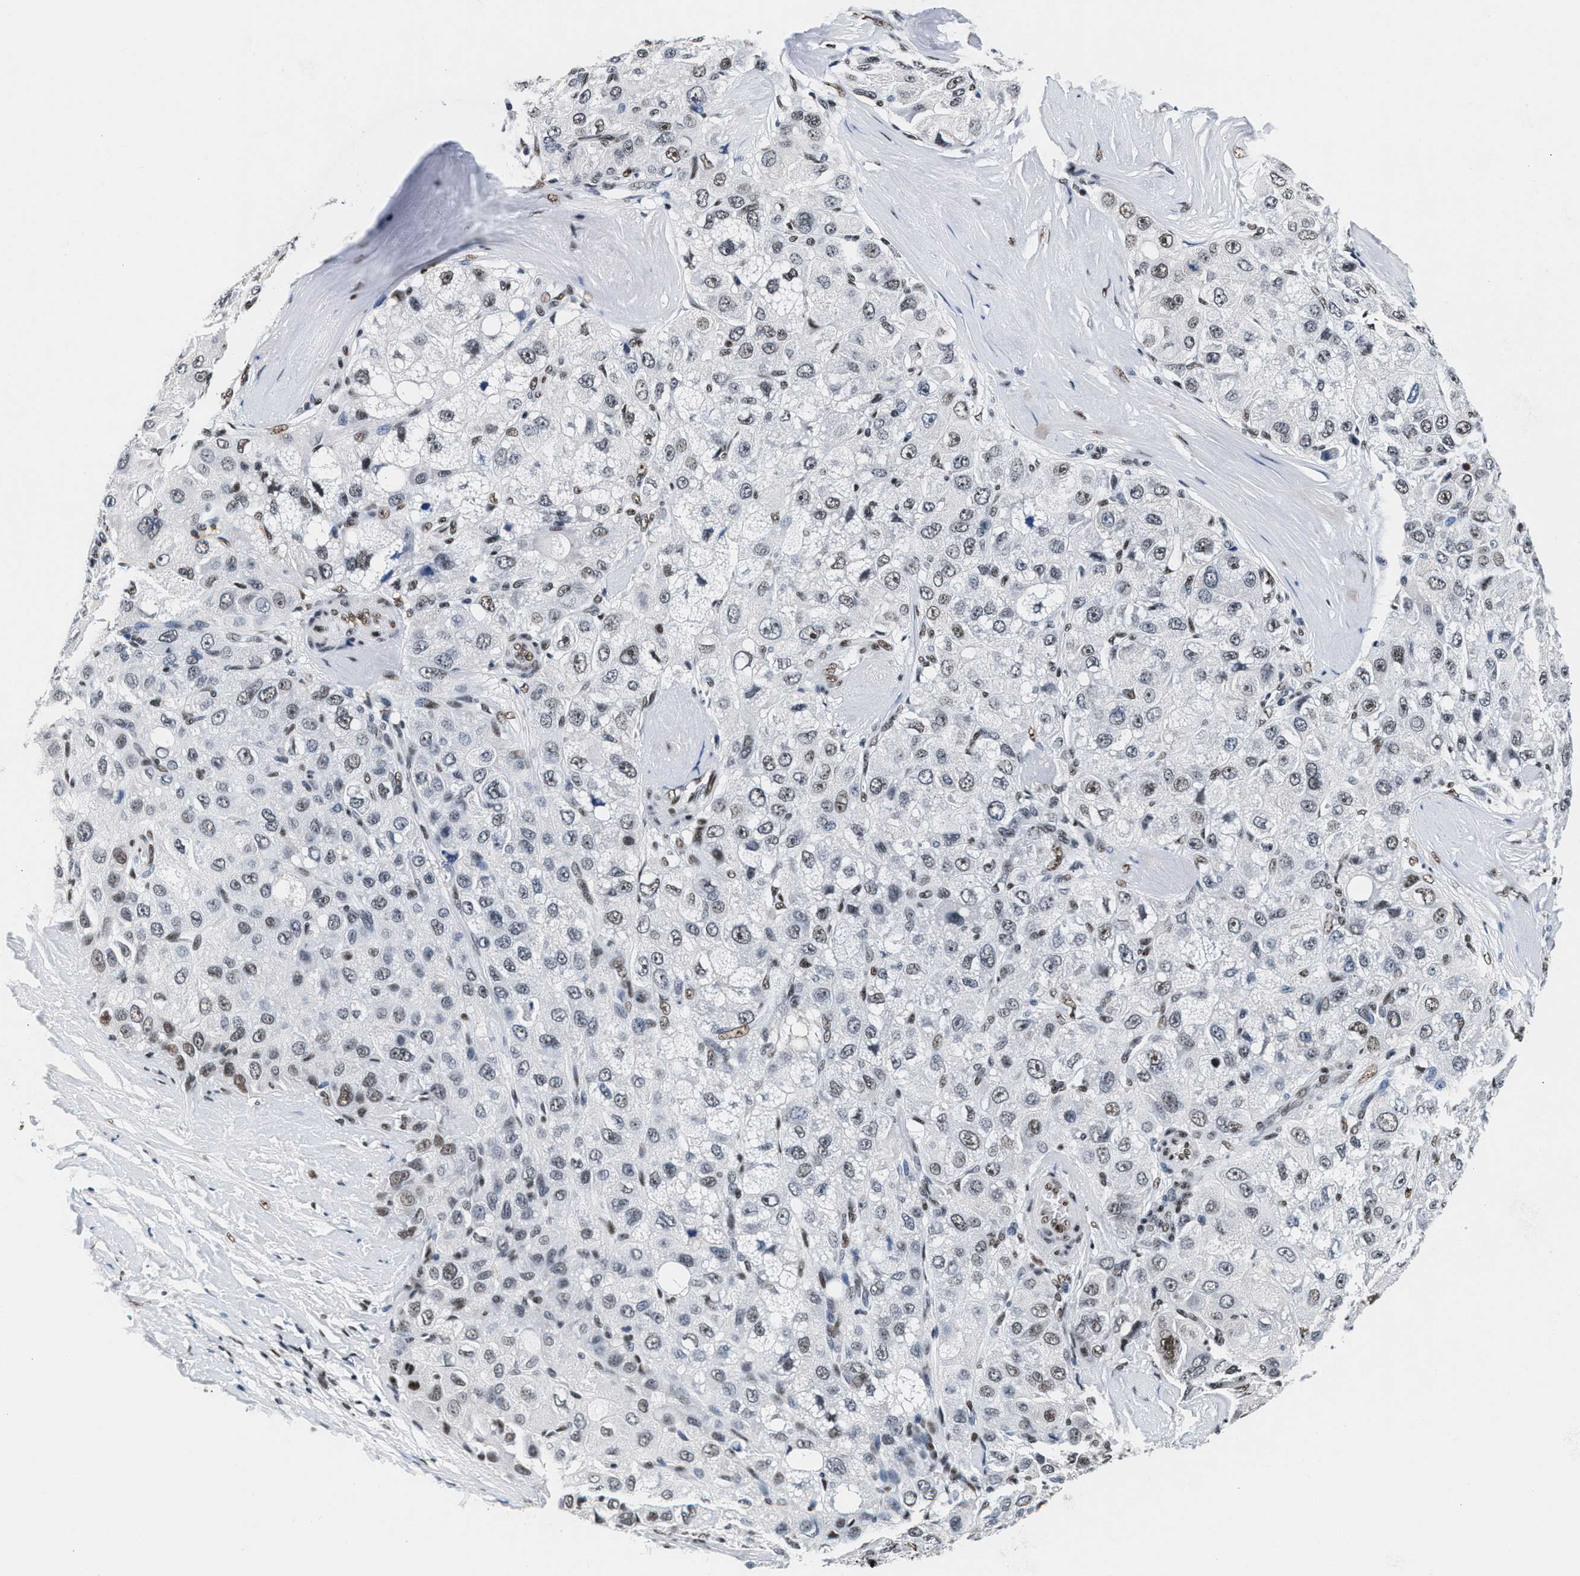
{"staining": {"intensity": "moderate", "quantity": "<25%", "location": "nuclear"}, "tissue": "liver cancer", "cell_type": "Tumor cells", "image_type": "cancer", "snomed": [{"axis": "morphology", "description": "Carcinoma, Hepatocellular, NOS"}, {"axis": "topography", "description": "Liver"}], "caption": "Tumor cells display low levels of moderate nuclear expression in about <25% of cells in liver hepatocellular carcinoma. (Stains: DAB in brown, nuclei in blue, Microscopy: brightfield microscopy at high magnification).", "gene": "RAD50", "patient": {"sex": "male", "age": 80}}